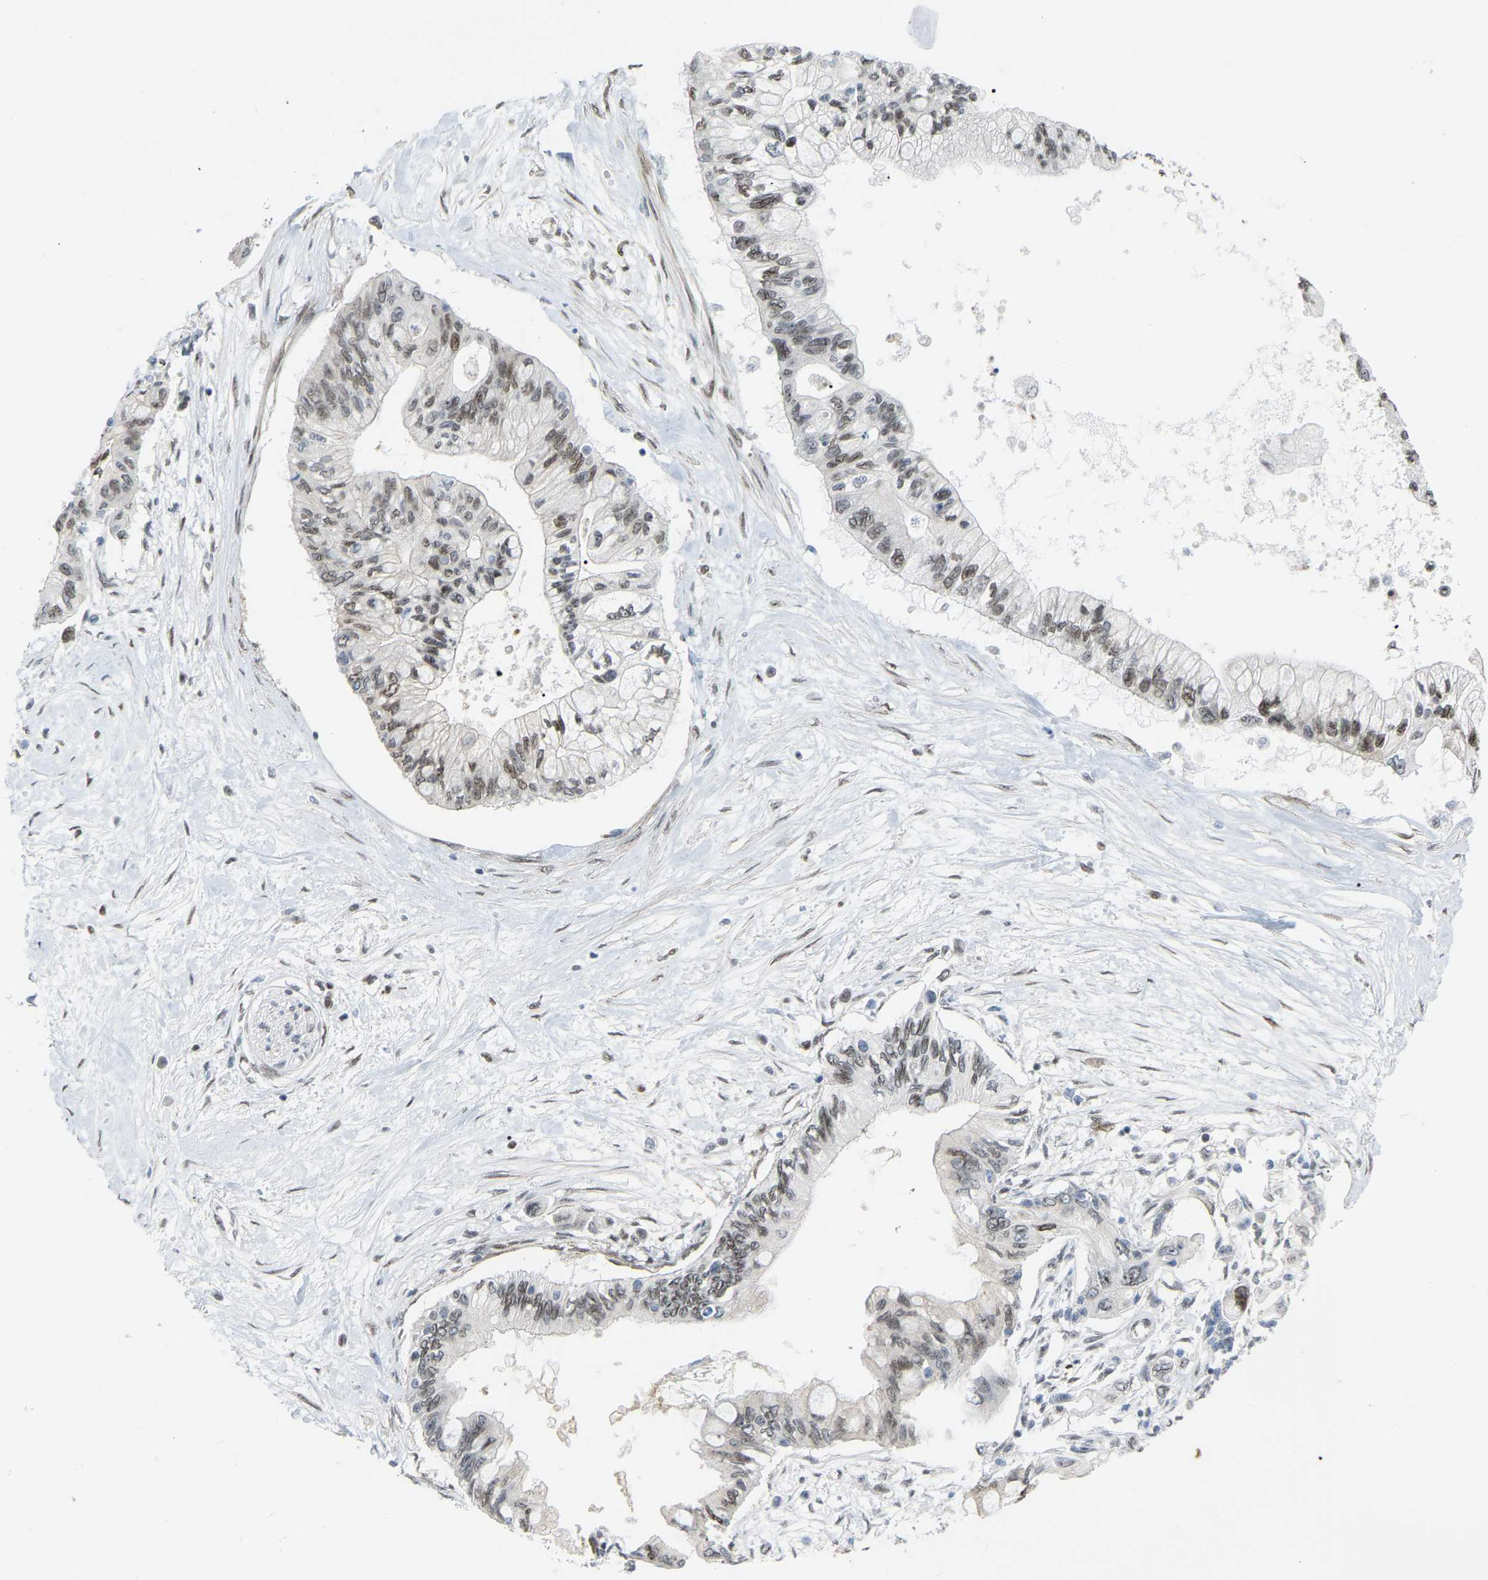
{"staining": {"intensity": "weak", "quantity": "25%-75%", "location": "nuclear"}, "tissue": "pancreatic cancer", "cell_type": "Tumor cells", "image_type": "cancer", "snomed": [{"axis": "morphology", "description": "Adenocarcinoma, NOS"}, {"axis": "topography", "description": "Pancreas"}], "caption": "Weak nuclear protein expression is identified in about 25%-75% of tumor cells in pancreatic cancer (adenocarcinoma).", "gene": "CROT", "patient": {"sex": "female", "age": 77}}